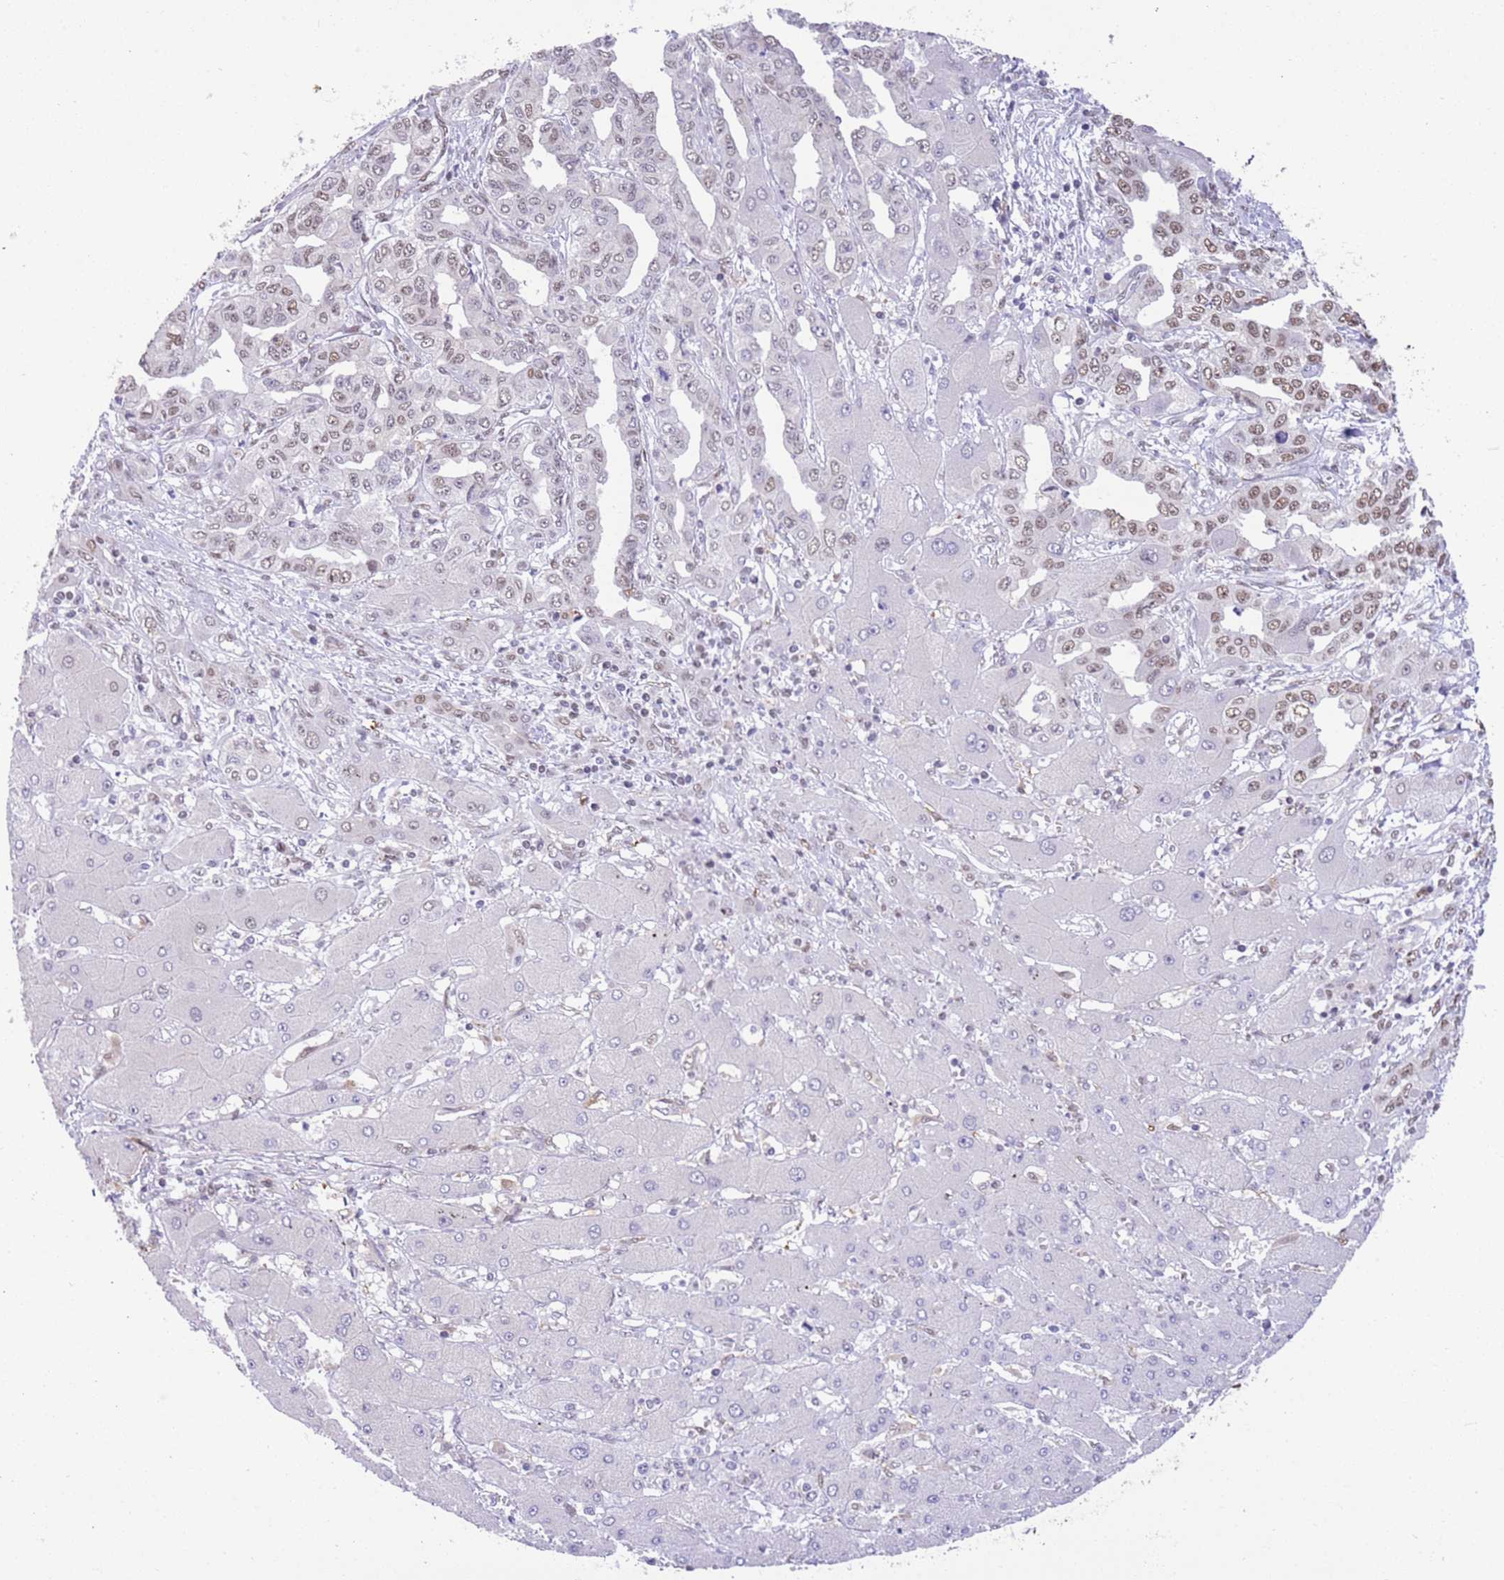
{"staining": {"intensity": "moderate", "quantity": "25%-75%", "location": "nuclear"}, "tissue": "liver cancer", "cell_type": "Tumor cells", "image_type": "cancer", "snomed": [{"axis": "morphology", "description": "Cholangiocarcinoma"}, {"axis": "topography", "description": "Liver"}], "caption": "Brown immunohistochemical staining in liver cancer (cholangiocarcinoma) exhibits moderate nuclear staining in approximately 25%-75% of tumor cells.", "gene": "TRIM32", "patient": {"sex": "male", "age": 59}}